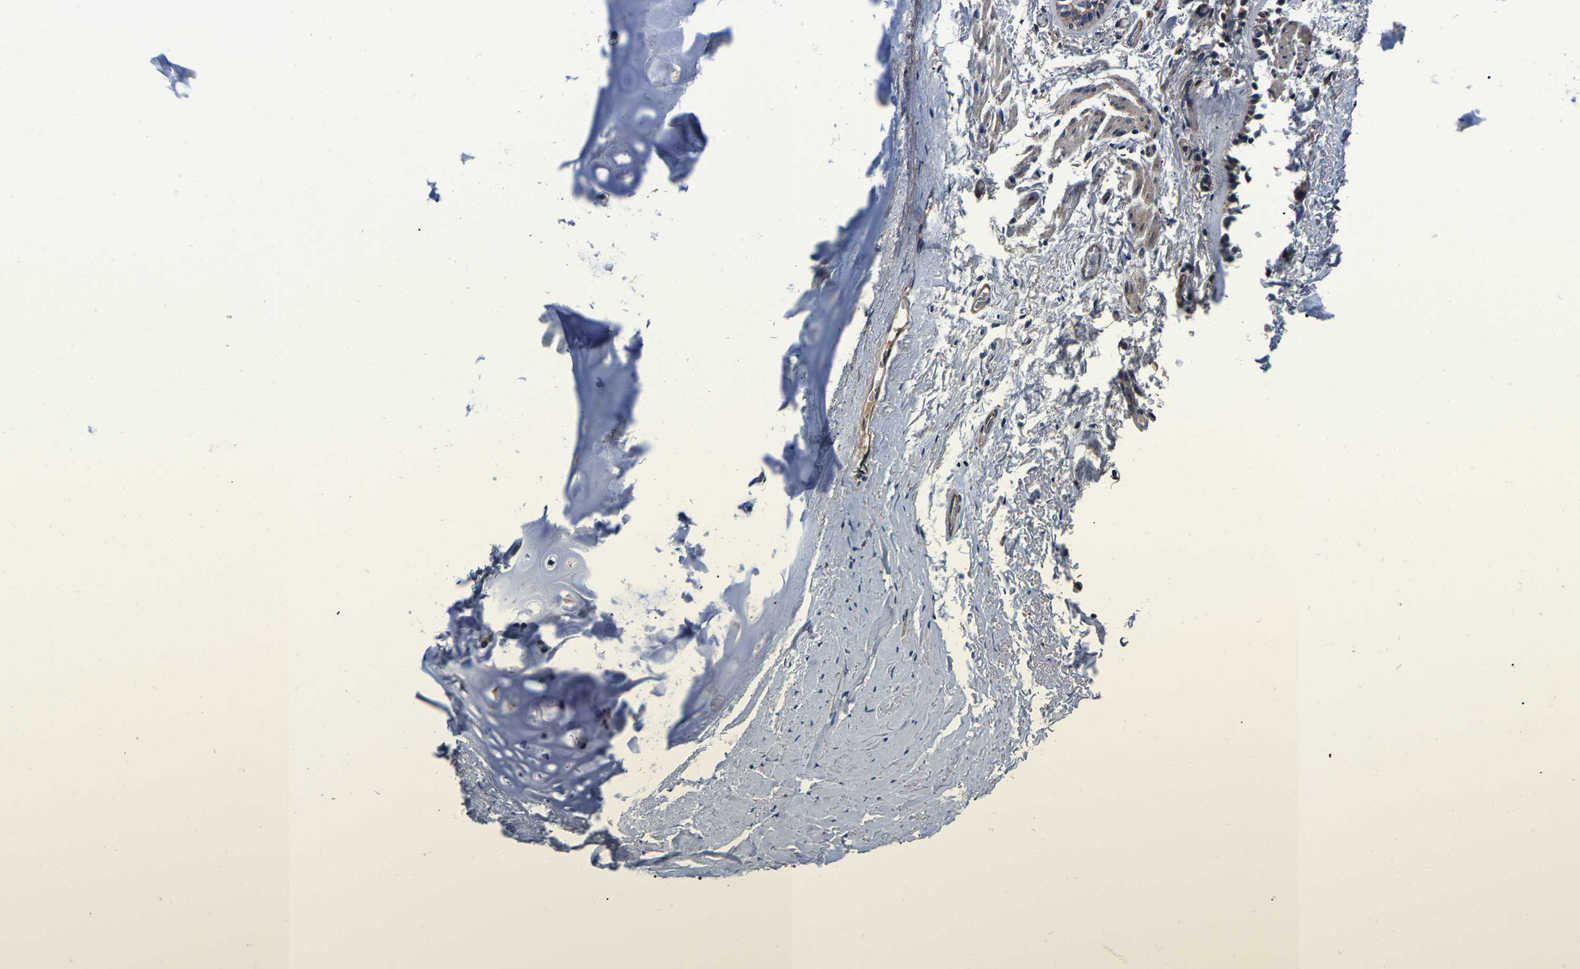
{"staining": {"intensity": "weak", "quantity": "25%-75%", "location": "cytoplasmic/membranous"}, "tissue": "adipose tissue", "cell_type": "Adipocytes", "image_type": "normal", "snomed": [{"axis": "morphology", "description": "Normal tissue, NOS"}, {"axis": "topography", "description": "Cartilage tissue"}, {"axis": "topography", "description": "Lung"}], "caption": "A high-resolution micrograph shows immunohistochemistry (IHC) staining of unremarkable adipose tissue, which reveals weak cytoplasmic/membranous expression in approximately 25%-75% of adipocytes. The staining was performed using DAB to visualize the protein expression in brown, while the nuclei were stained in blue with hematoxylin (Magnification: 20x).", "gene": "SH3GLB1", "patient": {"sex": "female", "age": 77}}